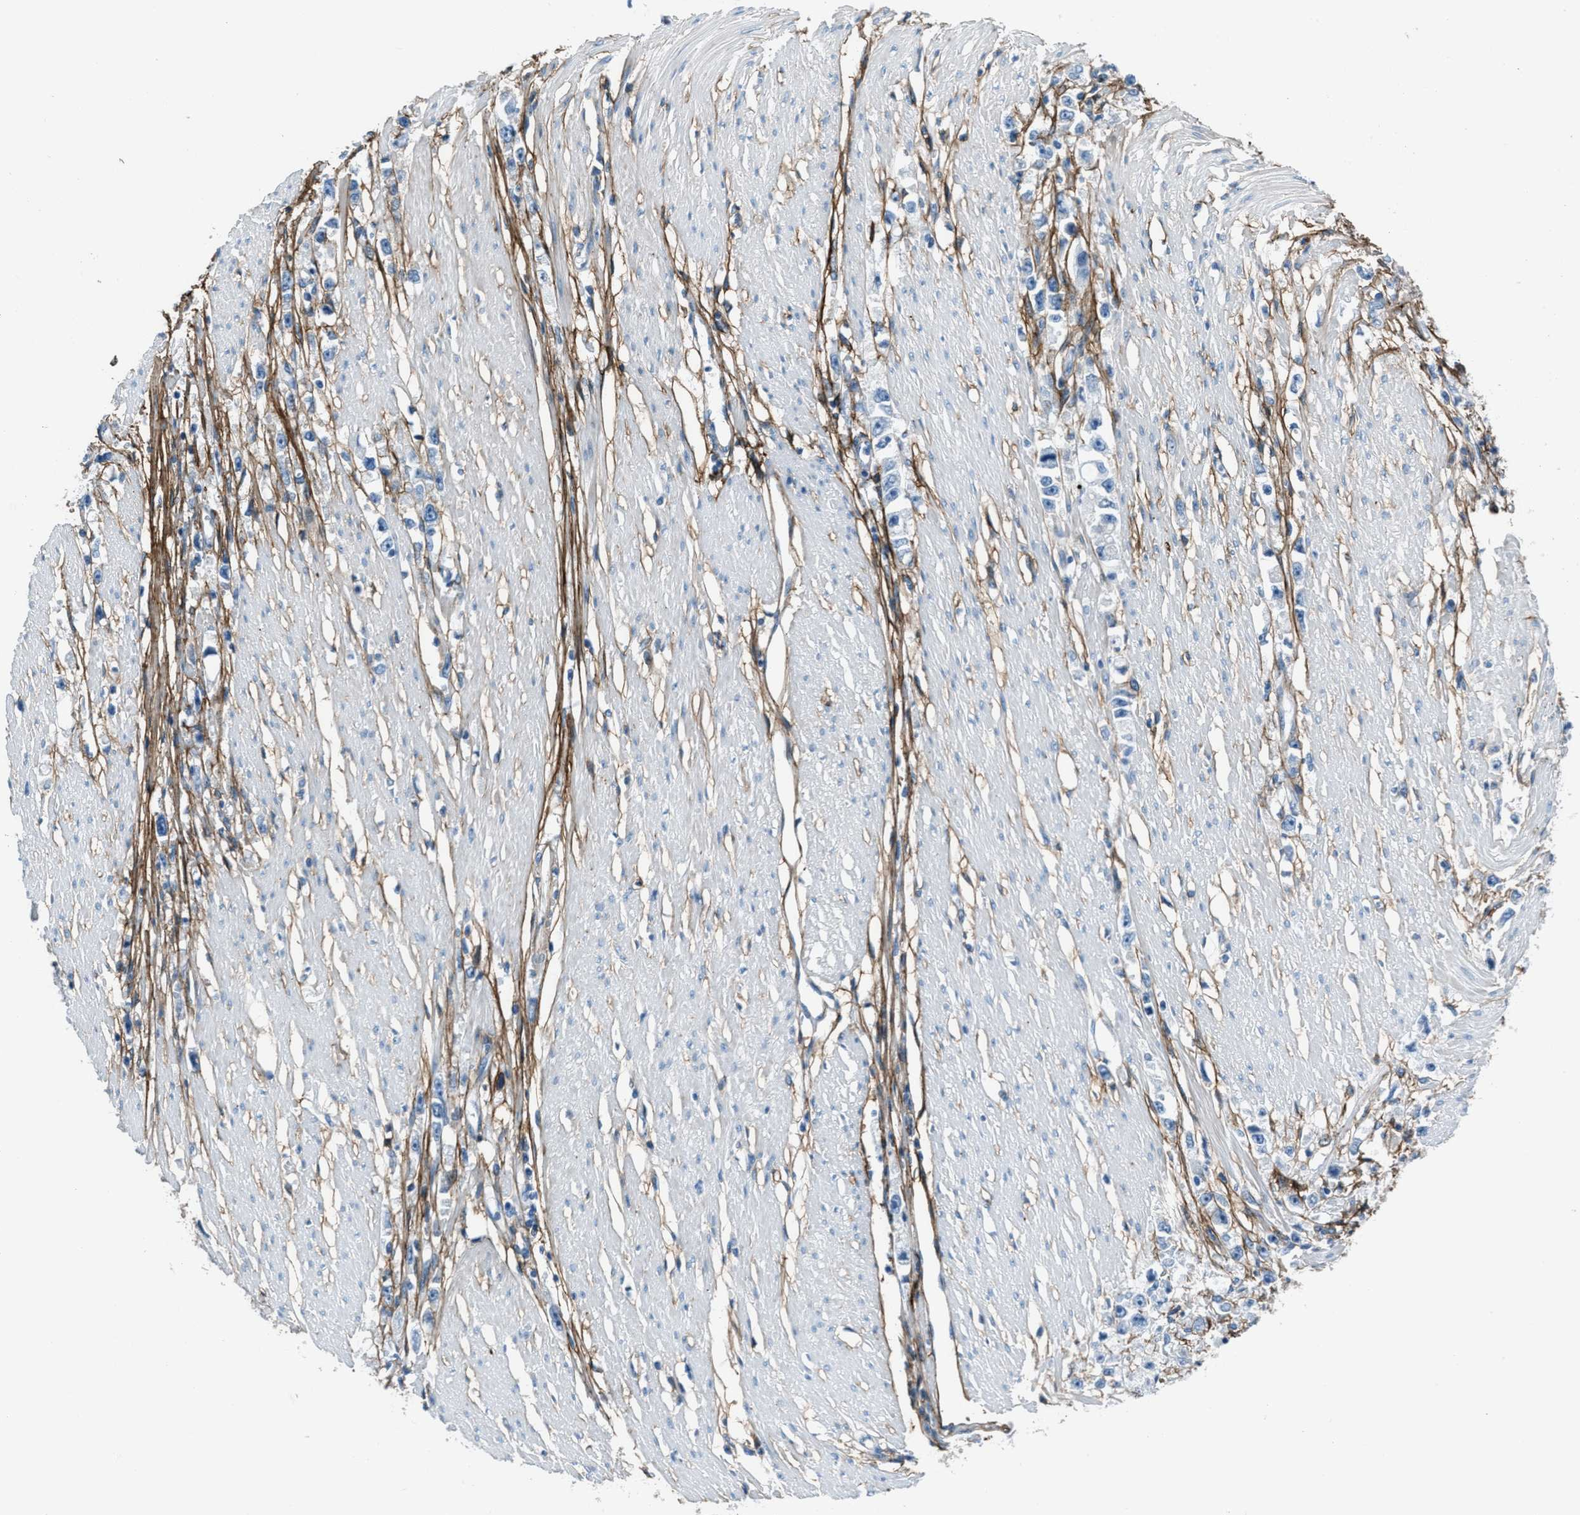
{"staining": {"intensity": "negative", "quantity": "none", "location": "none"}, "tissue": "stomach cancer", "cell_type": "Tumor cells", "image_type": "cancer", "snomed": [{"axis": "morphology", "description": "Adenocarcinoma, NOS"}, {"axis": "topography", "description": "Stomach"}], "caption": "Stomach adenocarcinoma stained for a protein using immunohistochemistry (IHC) exhibits no expression tumor cells.", "gene": "FBN1", "patient": {"sex": "female", "age": 59}}